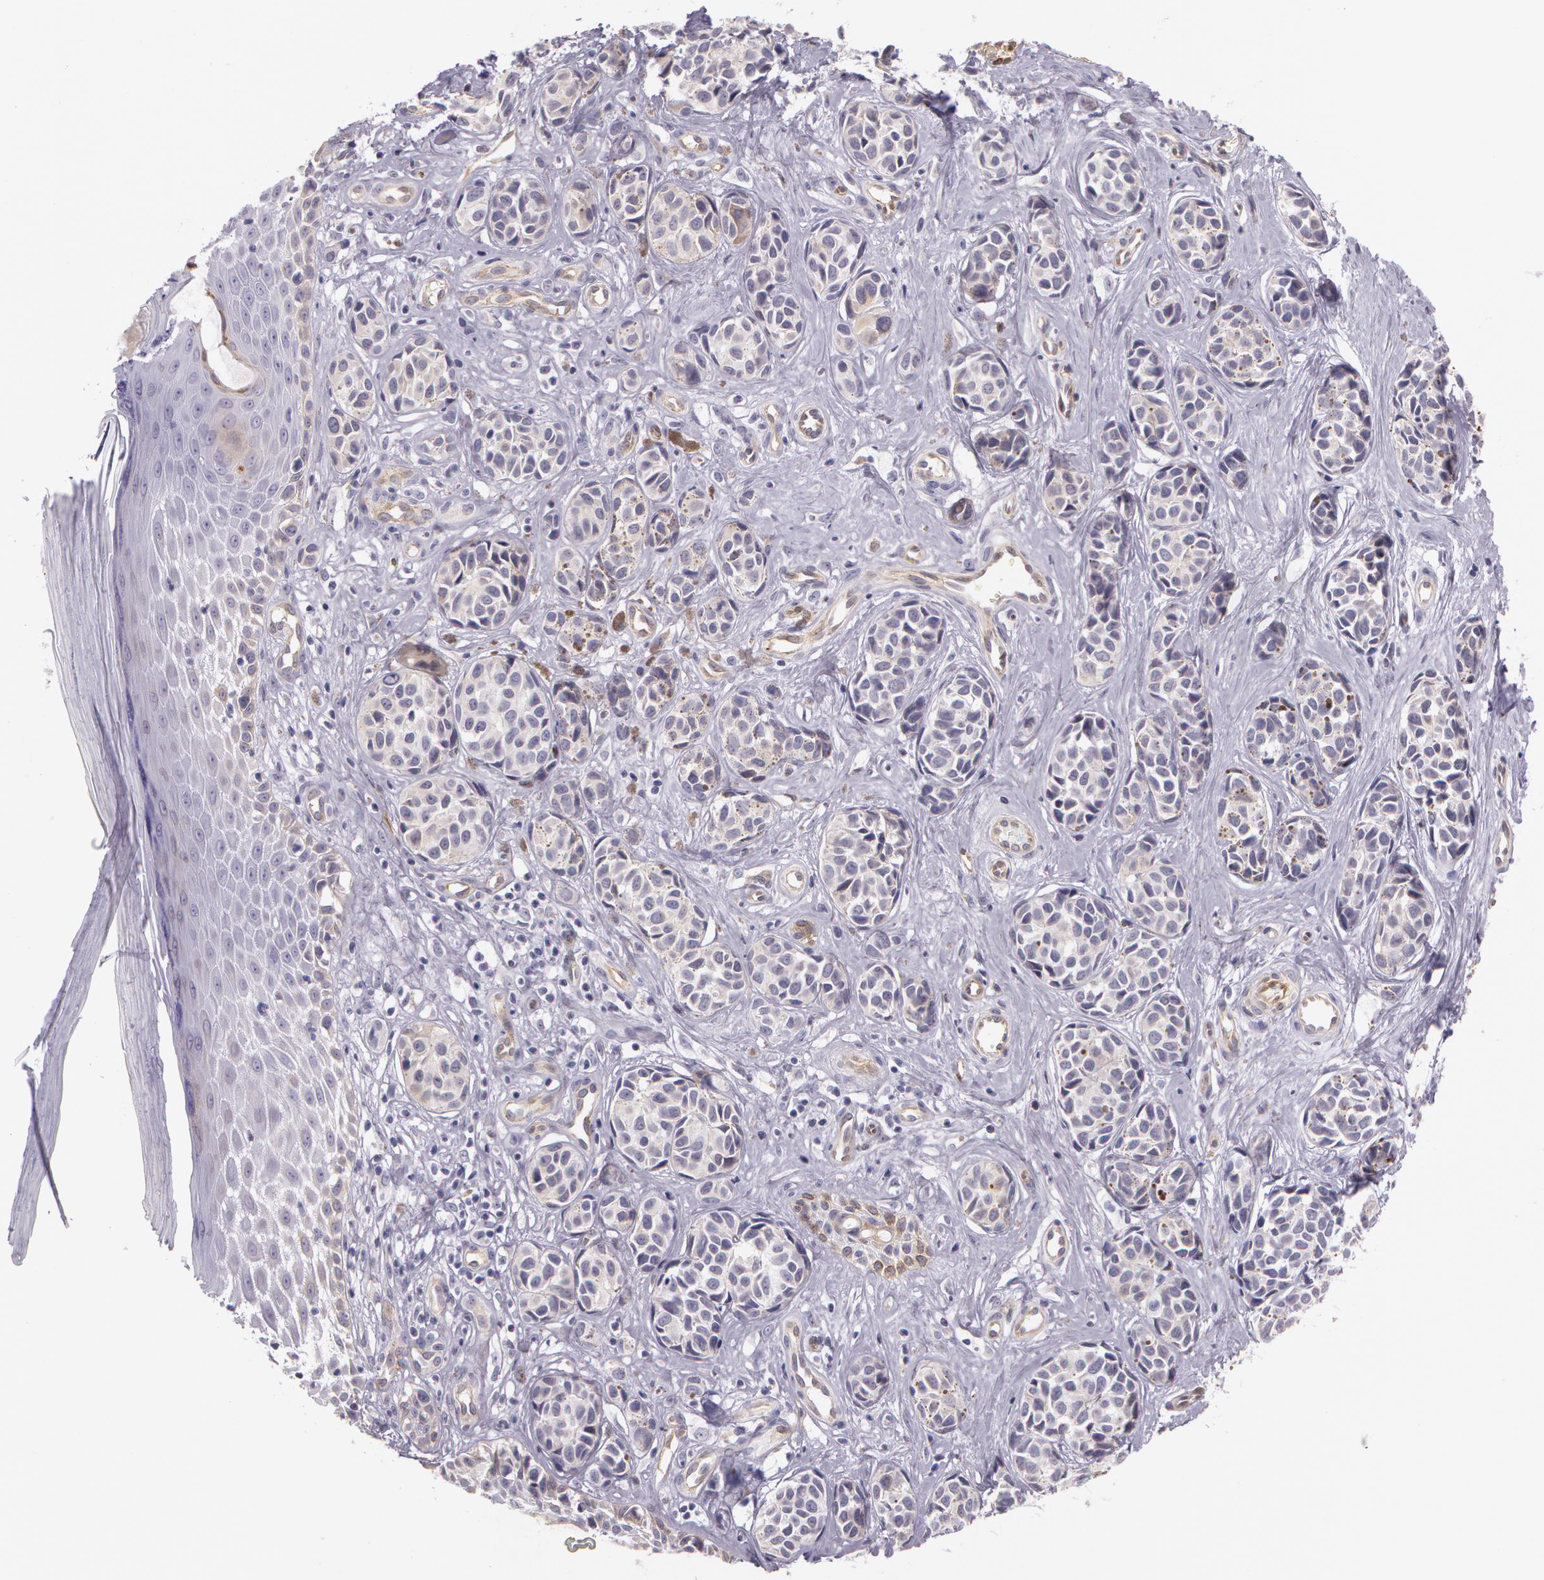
{"staining": {"intensity": "weak", "quantity": "<25%", "location": "cytoplasmic/membranous"}, "tissue": "melanoma", "cell_type": "Tumor cells", "image_type": "cancer", "snomed": [{"axis": "morphology", "description": "Malignant melanoma, NOS"}, {"axis": "topography", "description": "Skin"}], "caption": "Immunohistochemistry of human melanoma shows no expression in tumor cells. Brightfield microscopy of immunohistochemistry stained with DAB (brown) and hematoxylin (blue), captured at high magnification.", "gene": "APP", "patient": {"sex": "male", "age": 79}}